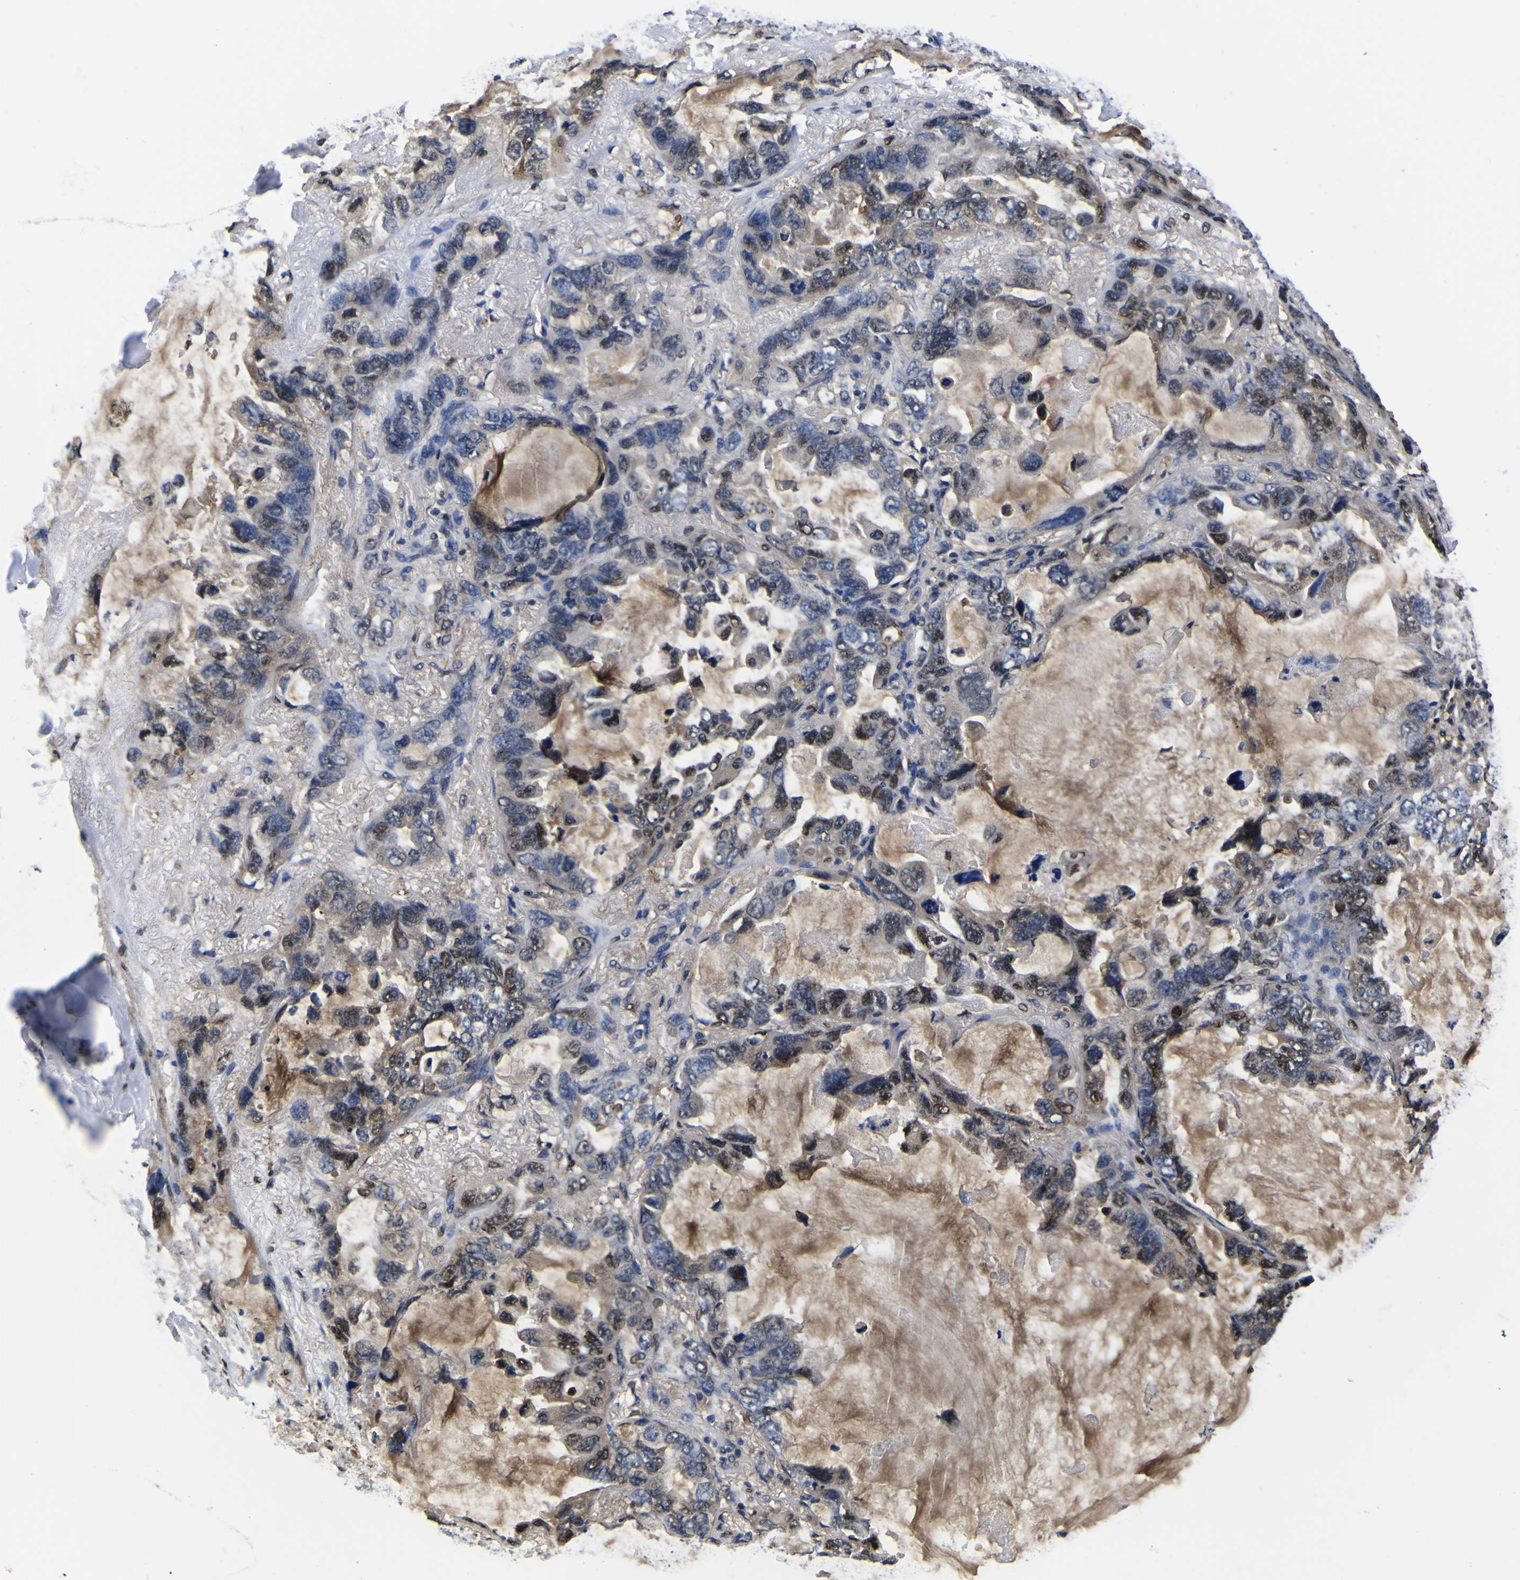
{"staining": {"intensity": "moderate", "quantity": "<25%", "location": "nuclear"}, "tissue": "lung cancer", "cell_type": "Tumor cells", "image_type": "cancer", "snomed": [{"axis": "morphology", "description": "Squamous cell carcinoma, NOS"}, {"axis": "topography", "description": "Lung"}], "caption": "An immunohistochemistry photomicrograph of neoplastic tissue is shown. Protein staining in brown labels moderate nuclear positivity in lung cancer within tumor cells.", "gene": "FAM110B", "patient": {"sex": "female", "age": 73}}